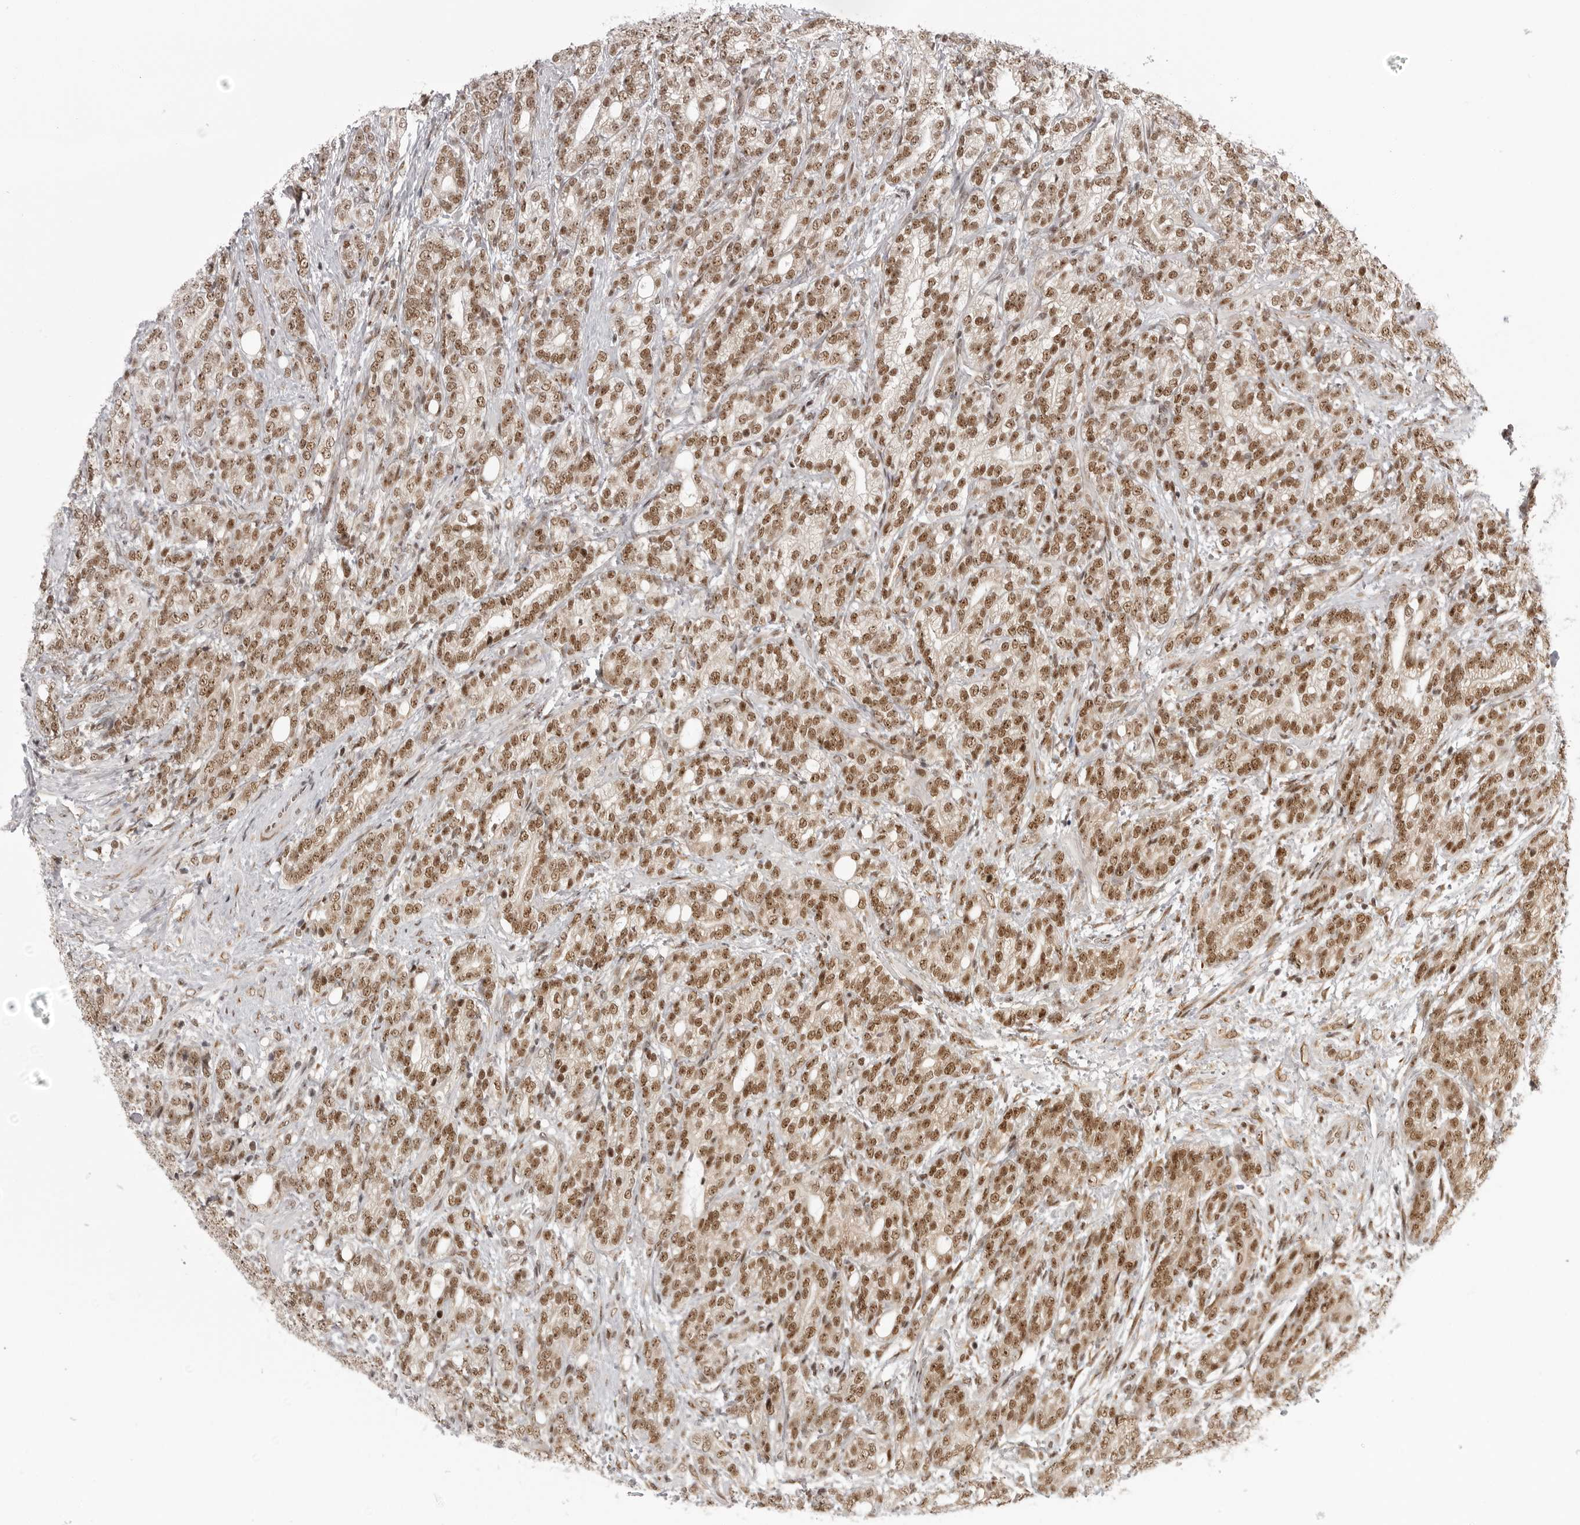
{"staining": {"intensity": "moderate", "quantity": ">75%", "location": "nuclear"}, "tissue": "prostate cancer", "cell_type": "Tumor cells", "image_type": "cancer", "snomed": [{"axis": "morphology", "description": "Adenocarcinoma, High grade"}, {"axis": "topography", "description": "Prostate"}], "caption": "Protein expression analysis of prostate cancer (high-grade adenocarcinoma) exhibits moderate nuclear expression in about >75% of tumor cells.", "gene": "PRDM10", "patient": {"sex": "male", "age": 57}}